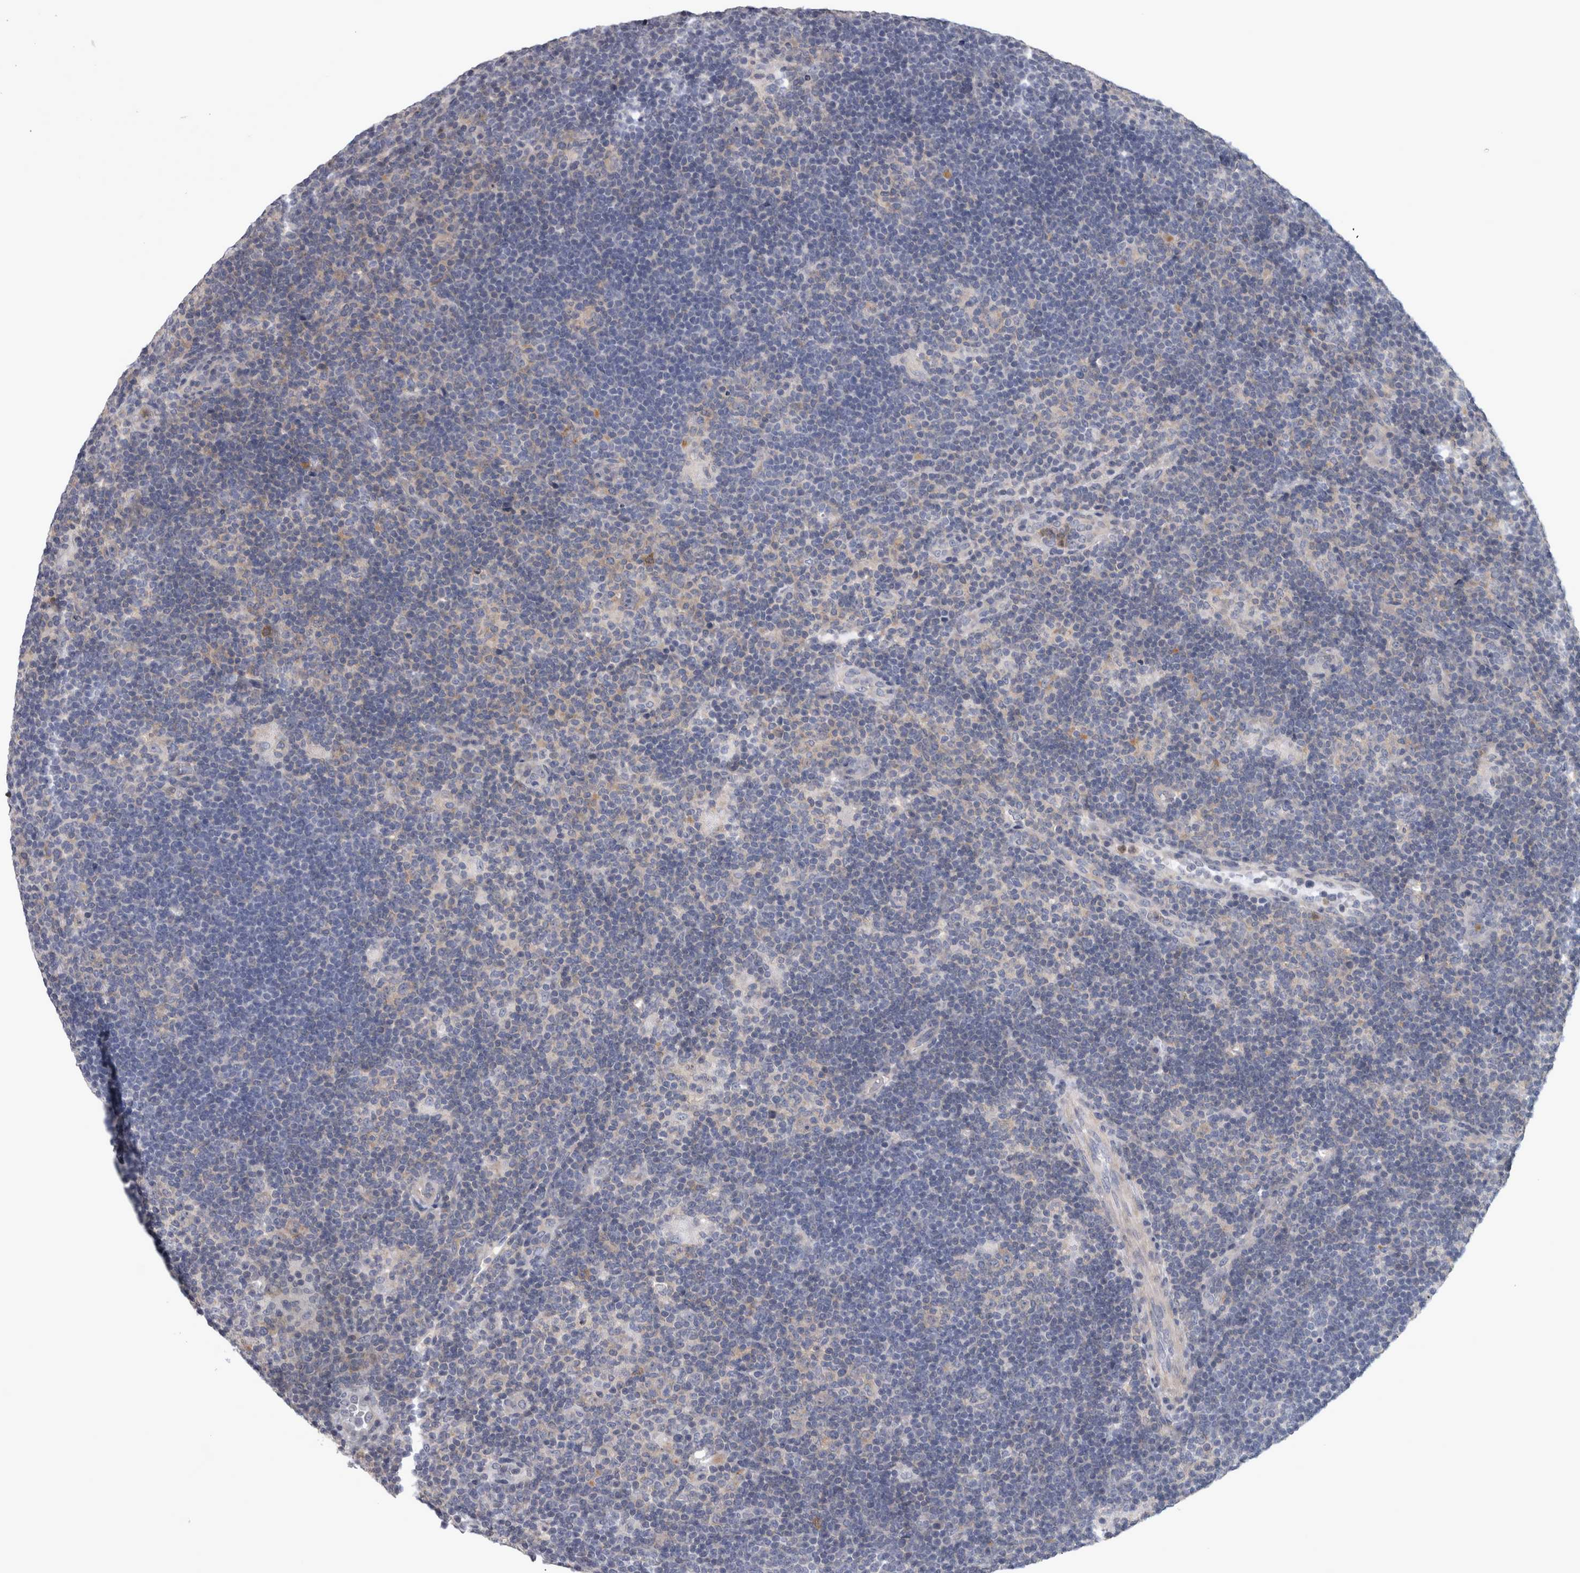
{"staining": {"intensity": "weak", "quantity": "<25%", "location": "cytoplasmic/membranous"}, "tissue": "lymphoma", "cell_type": "Tumor cells", "image_type": "cancer", "snomed": [{"axis": "morphology", "description": "Hodgkin's disease, NOS"}, {"axis": "topography", "description": "Lymph node"}], "caption": "The photomicrograph demonstrates no significant staining in tumor cells of Hodgkin's disease. Brightfield microscopy of IHC stained with DAB (3,3'-diaminobenzidine) (brown) and hematoxylin (blue), captured at high magnification.", "gene": "PRKCI", "patient": {"sex": "female", "age": 57}}